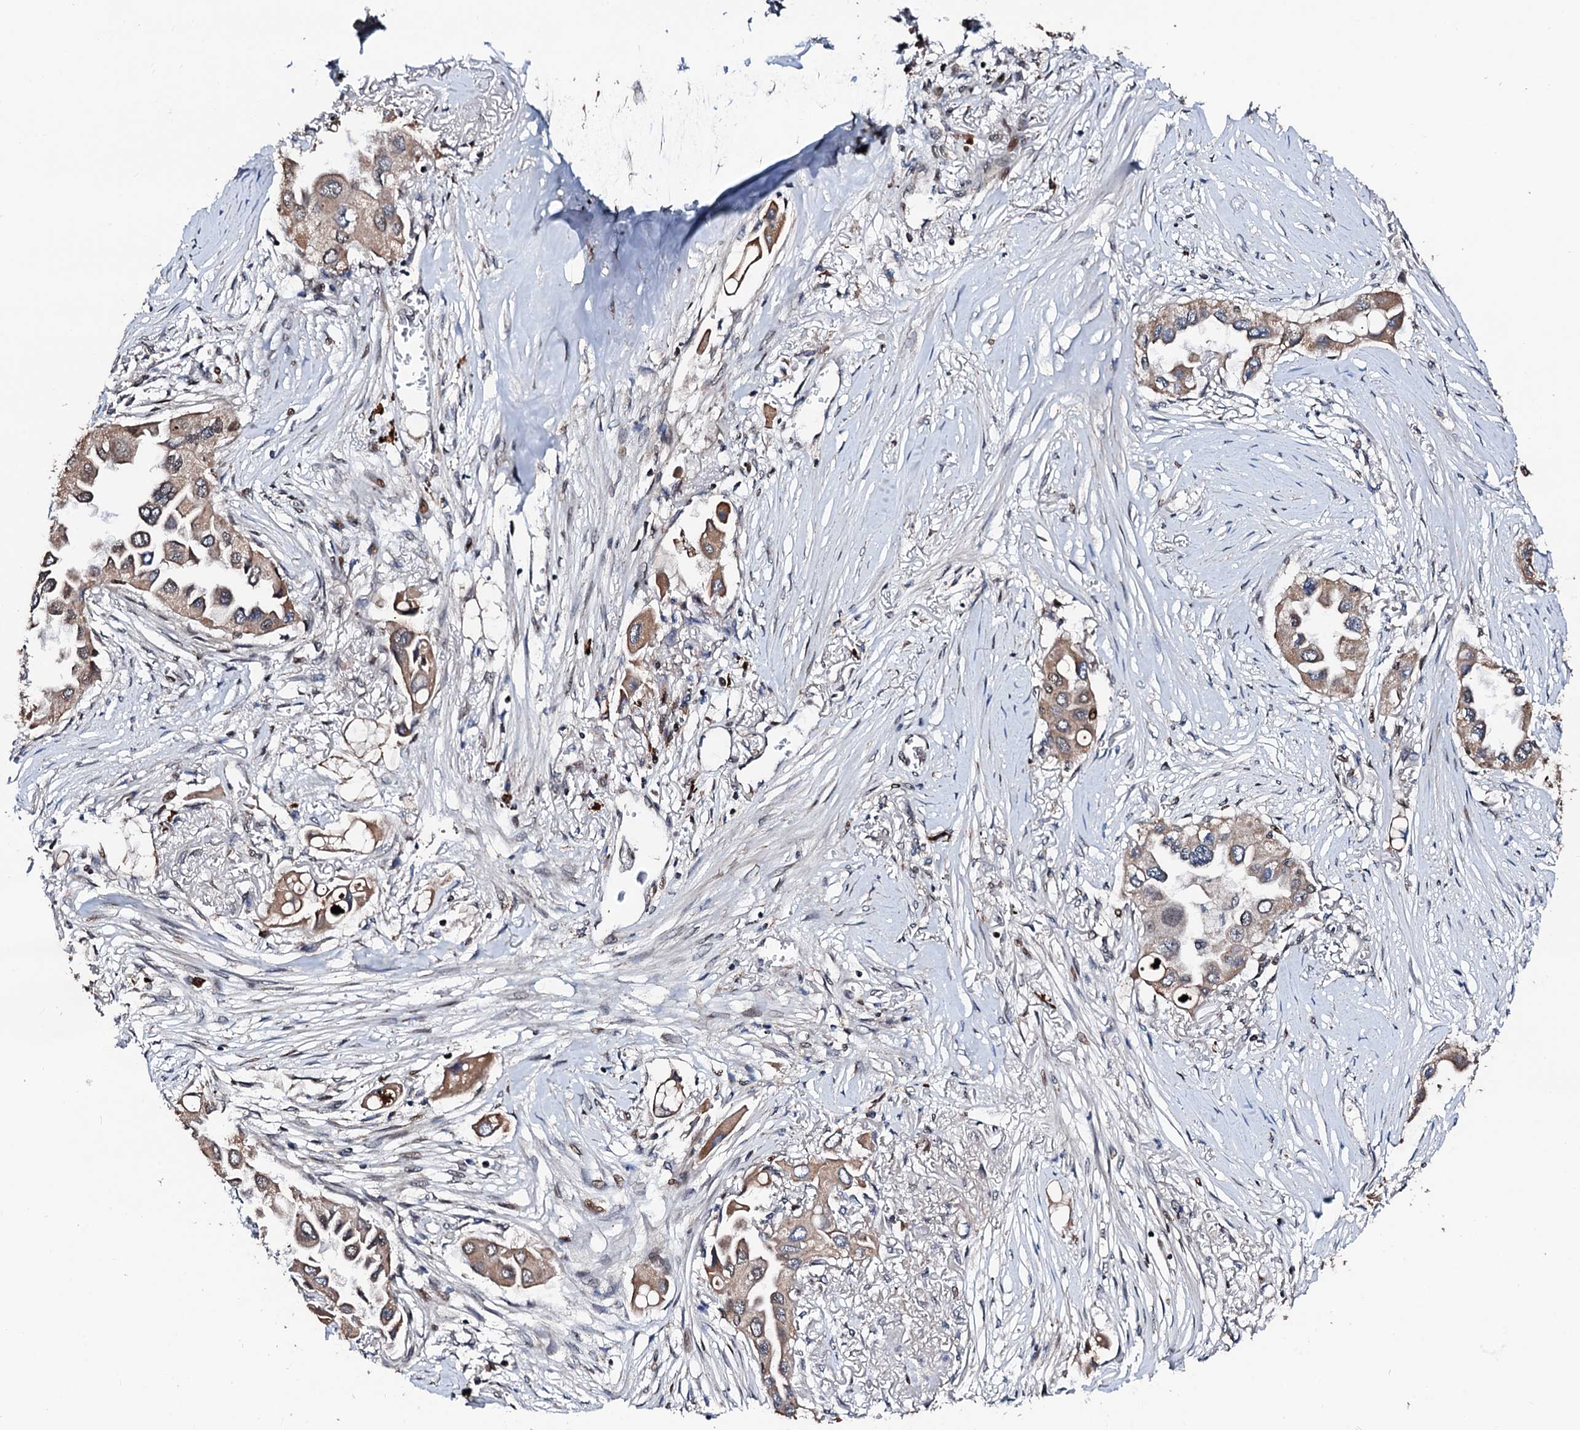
{"staining": {"intensity": "moderate", "quantity": "25%-75%", "location": "cytoplasmic/membranous"}, "tissue": "lung cancer", "cell_type": "Tumor cells", "image_type": "cancer", "snomed": [{"axis": "morphology", "description": "Adenocarcinoma, NOS"}, {"axis": "topography", "description": "Lung"}], "caption": "Immunohistochemistry (DAB (3,3'-diaminobenzidine)) staining of lung cancer (adenocarcinoma) reveals moderate cytoplasmic/membranous protein expression in approximately 25%-75% of tumor cells.", "gene": "KIF18A", "patient": {"sex": "female", "age": 76}}